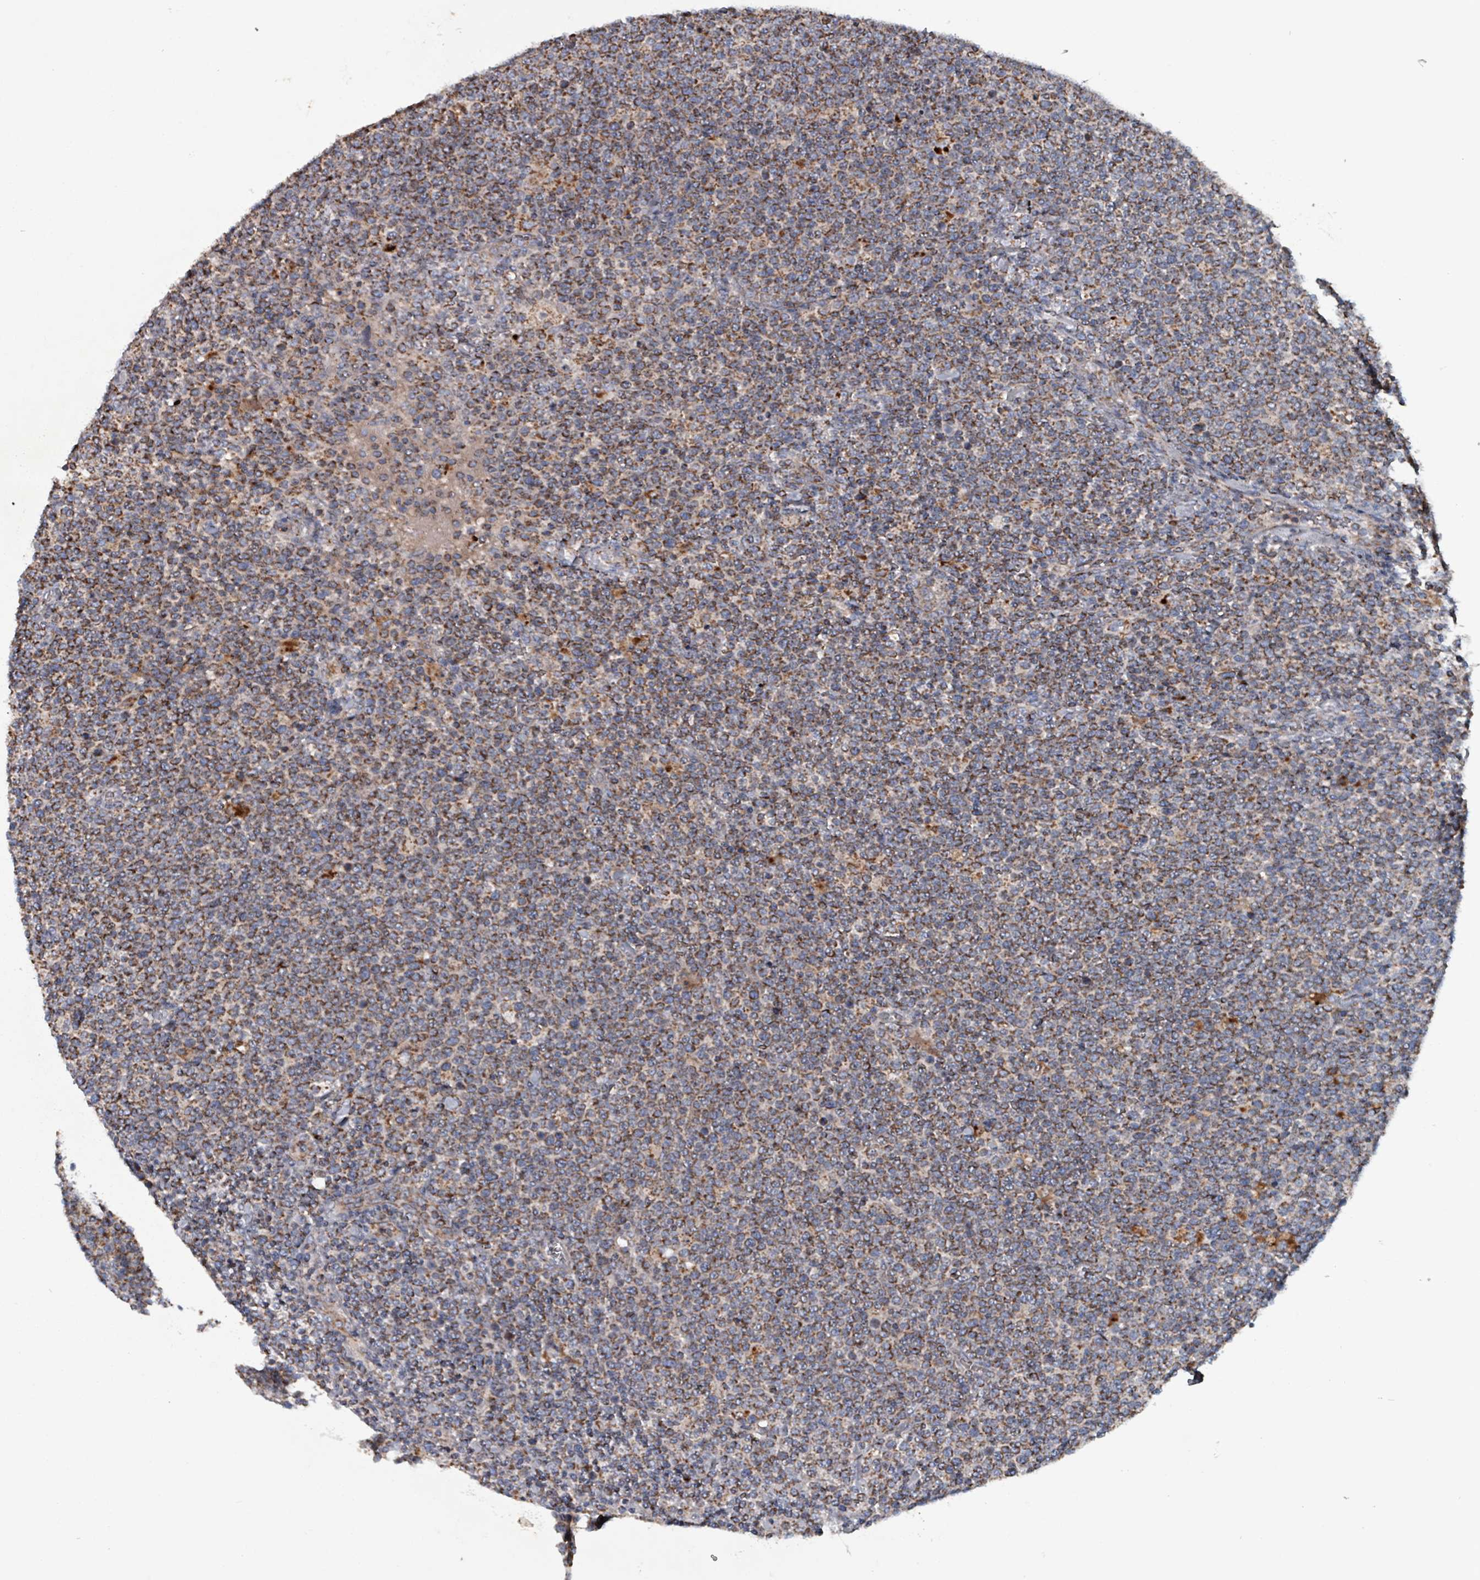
{"staining": {"intensity": "moderate", "quantity": ">75%", "location": "cytoplasmic/membranous"}, "tissue": "lymphoma", "cell_type": "Tumor cells", "image_type": "cancer", "snomed": [{"axis": "morphology", "description": "Malignant lymphoma, non-Hodgkin's type, High grade"}, {"axis": "topography", "description": "Lymph node"}], "caption": "Protein expression analysis of high-grade malignant lymphoma, non-Hodgkin's type shows moderate cytoplasmic/membranous positivity in approximately >75% of tumor cells.", "gene": "ABHD18", "patient": {"sex": "male", "age": 61}}